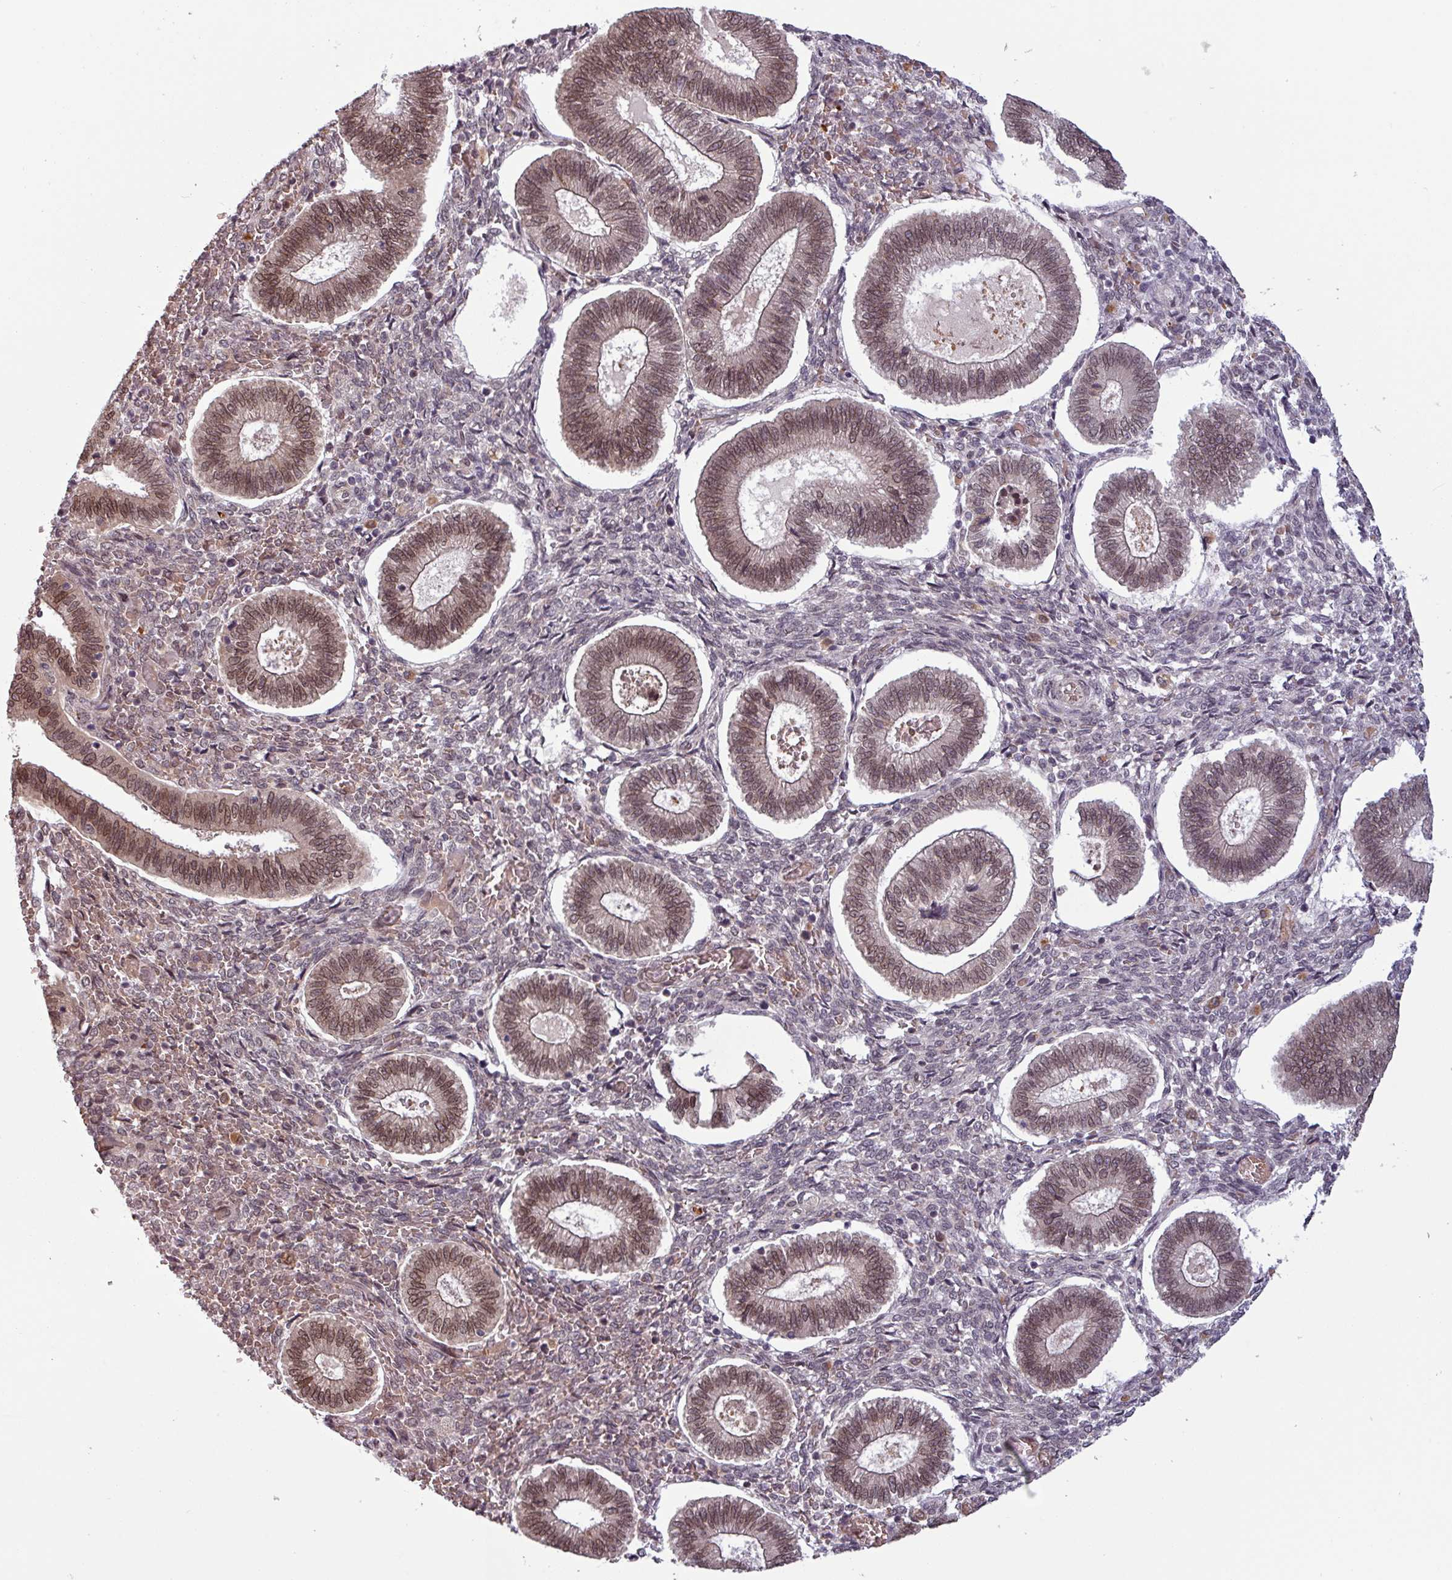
{"staining": {"intensity": "weak", "quantity": "25%-75%", "location": "nuclear"}, "tissue": "endometrium", "cell_type": "Cells in endometrial stroma", "image_type": "normal", "snomed": [{"axis": "morphology", "description": "Normal tissue, NOS"}, {"axis": "topography", "description": "Endometrium"}], "caption": "Endometrium stained for a protein (brown) exhibits weak nuclear positive staining in approximately 25%-75% of cells in endometrial stroma.", "gene": "RBM4B", "patient": {"sex": "female", "age": 25}}